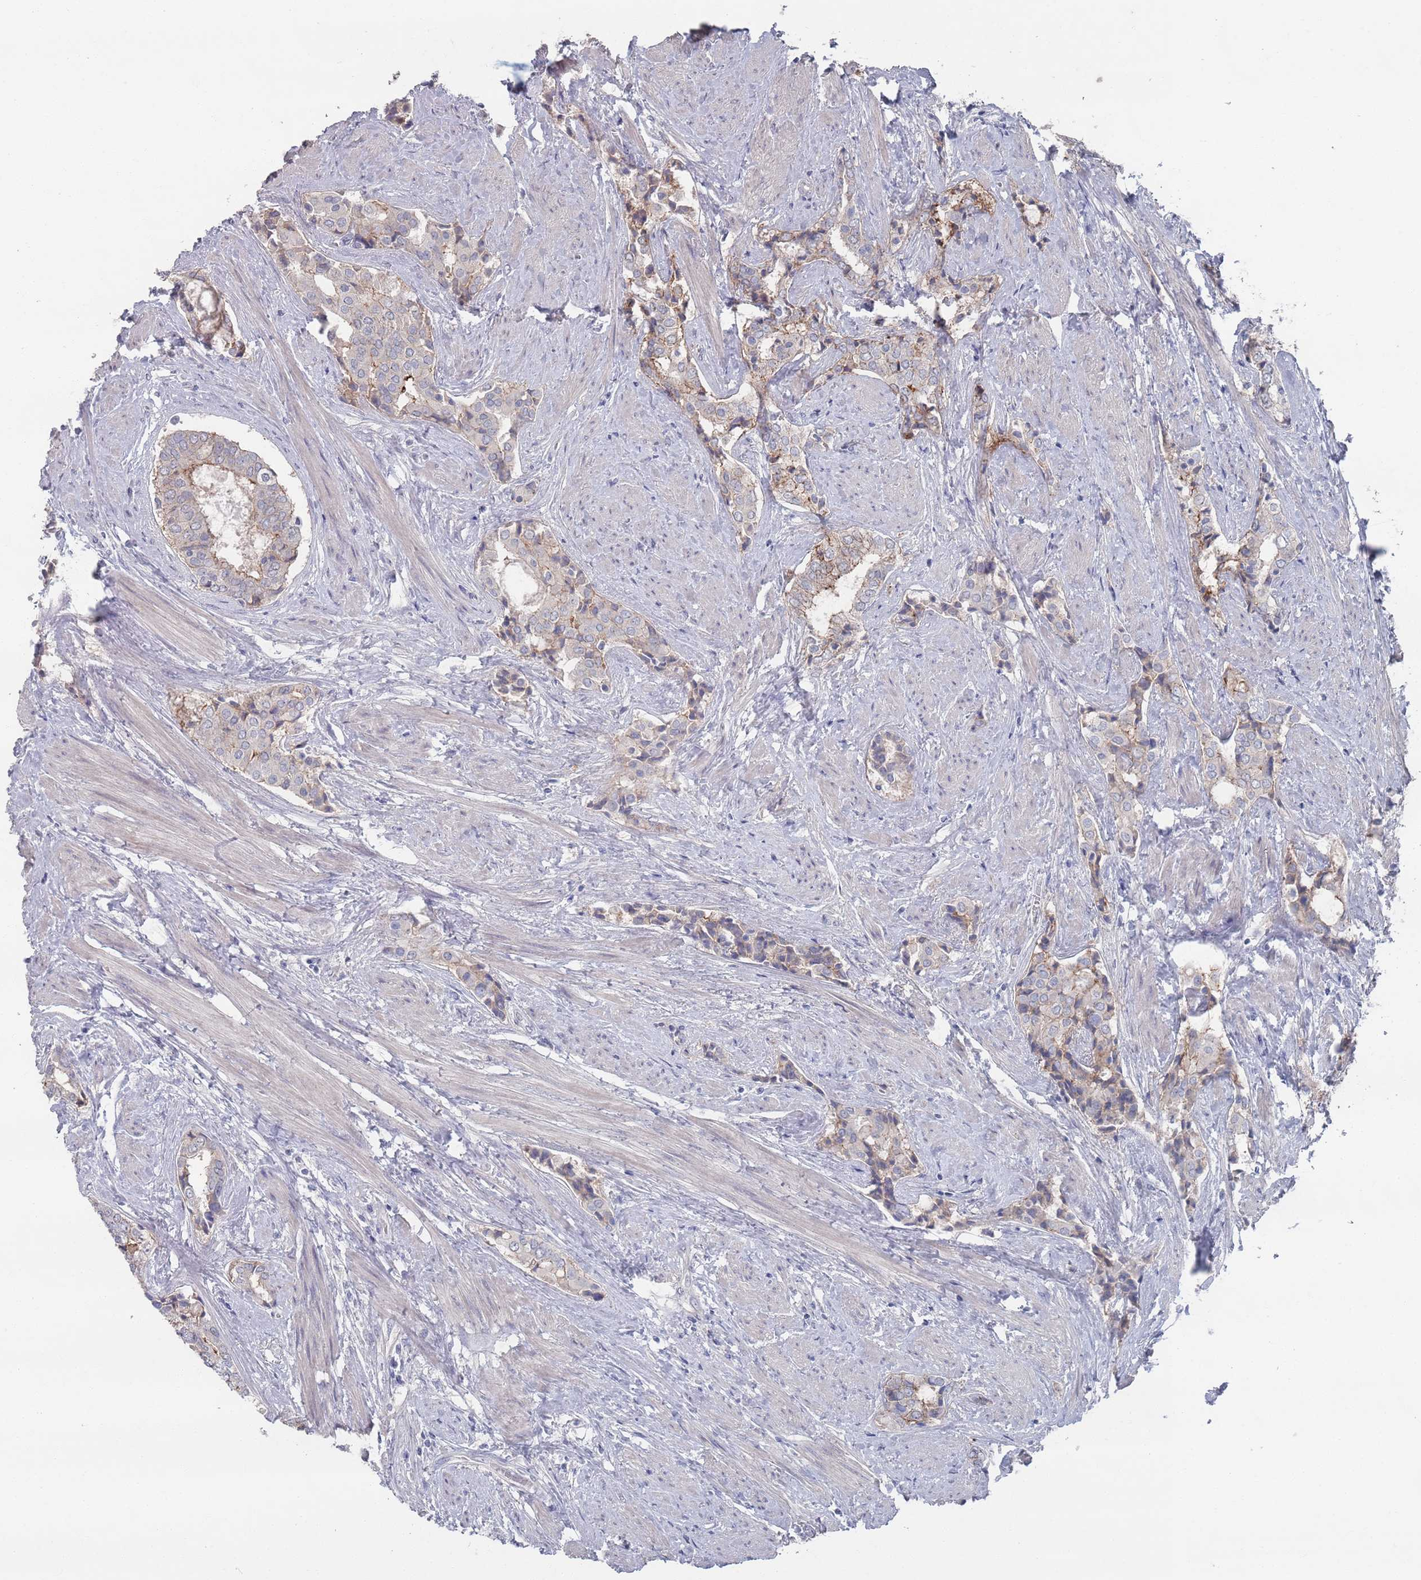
{"staining": {"intensity": "strong", "quantity": "<25%", "location": "cytoplasmic/membranous"}, "tissue": "prostate cancer", "cell_type": "Tumor cells", "image_type": "cancer", "snomed": [{"axis": "morphology", "description": "Adenocarcinoma, High grade"}, {"axis": "topography", "description": "Prostate"}], "caption": "Immunohistochemical staining of human prostate high-grade adenocarcinoma shows medium levels of strong cytoplasmic/membranous protein expression in about <25% of tumor cells.", "gene": "PROM2", "patient": {"sex": "male", "age": 71}}